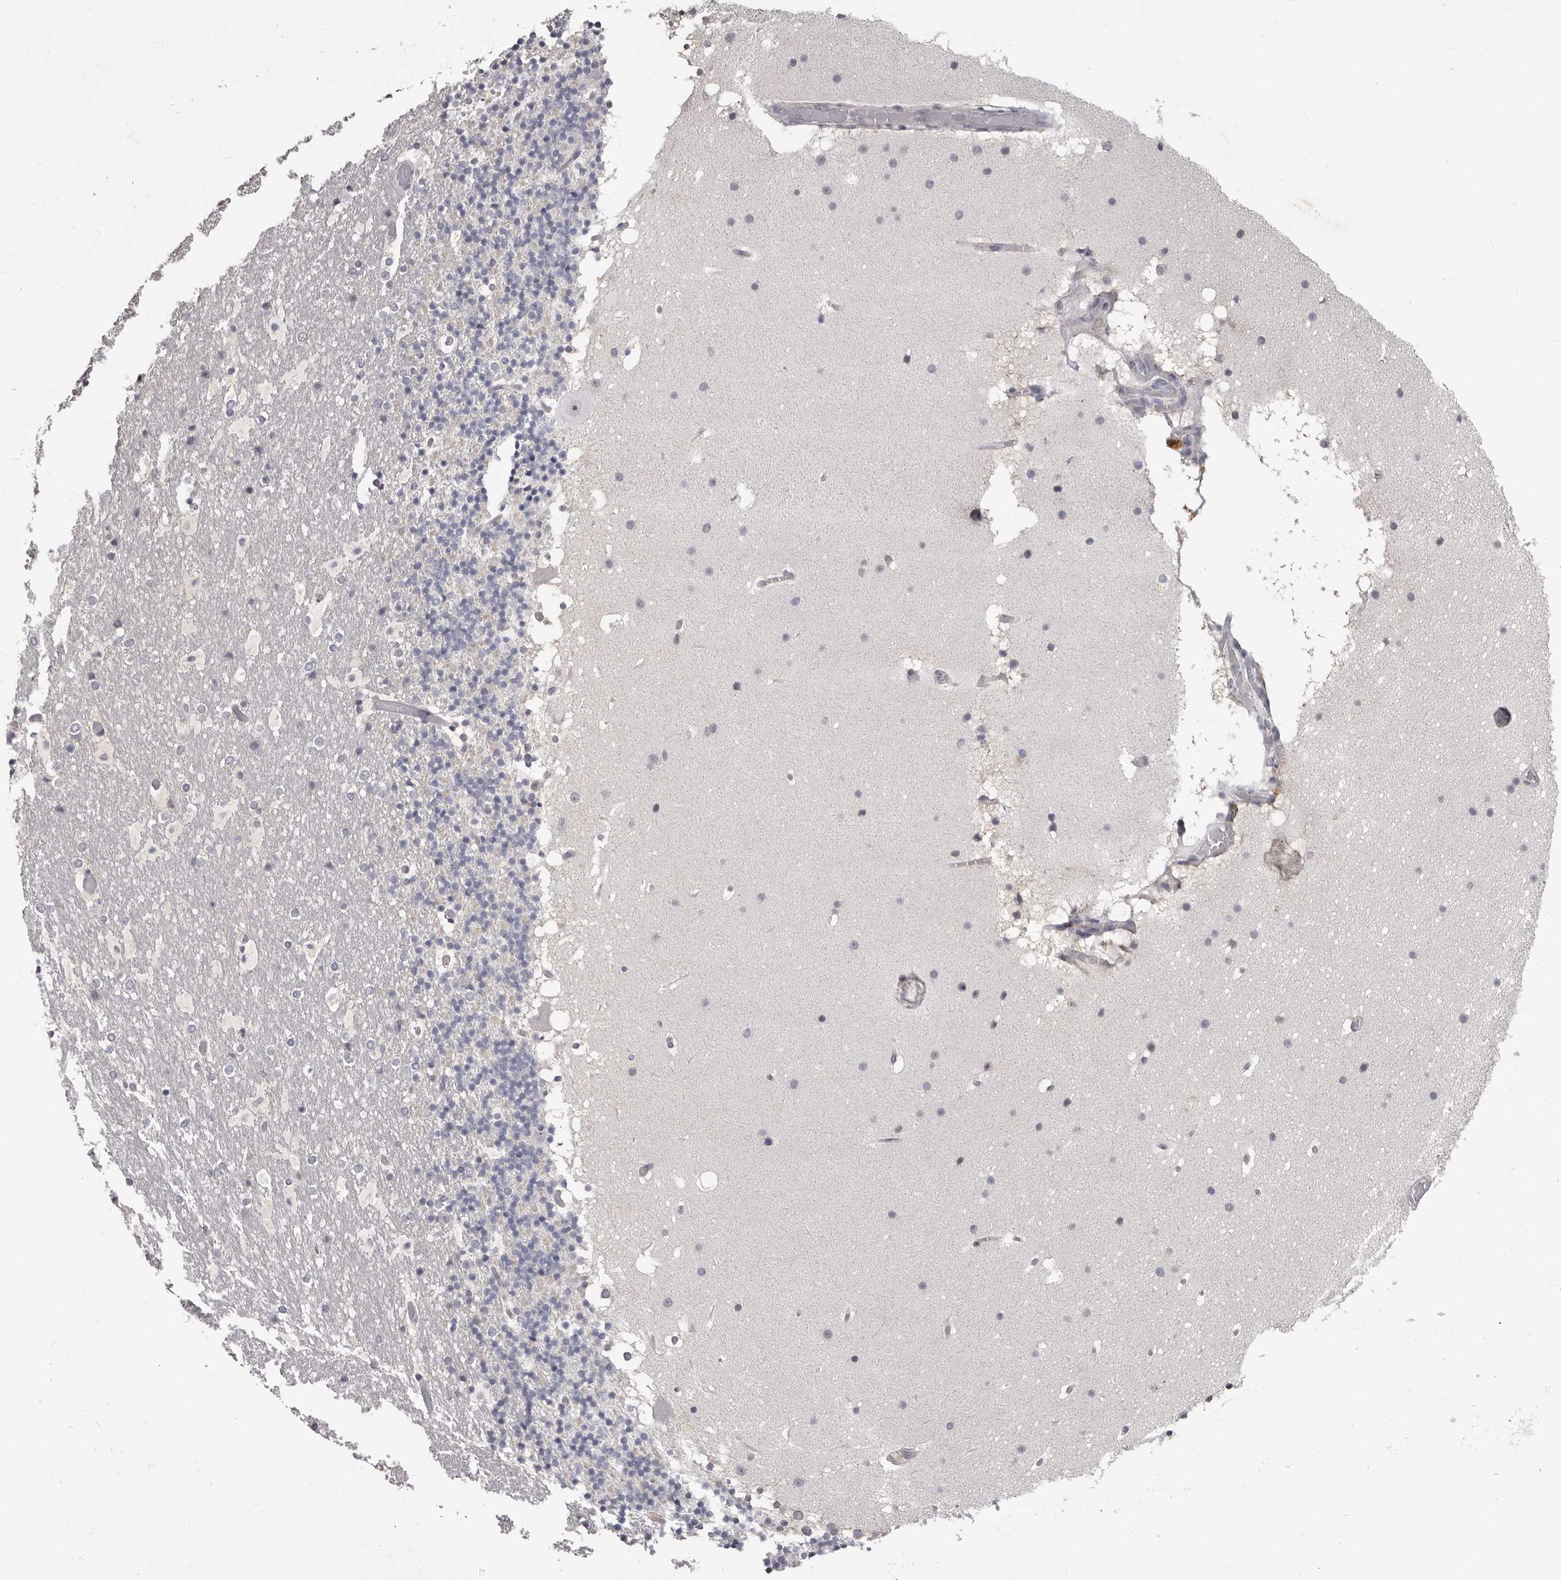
{"staining": {"intensity": "negative", "quantity": "none", "location": "none"}, "tissue": "cerebellum", "cell_type": "Cells in granular layer", "image_type": "normal", "snomed": [{"axis": "morphology", "description": "Normal tissue, NOS"}, {"axis": "topography", "description": "Cerebellum"}], "caption": "This is an IHC photomicrograph of benign human cerebellum. There is no staining in cells in granular layer.", "gene": "GPR157", "patient": {"sex": "male", "age": 57}}